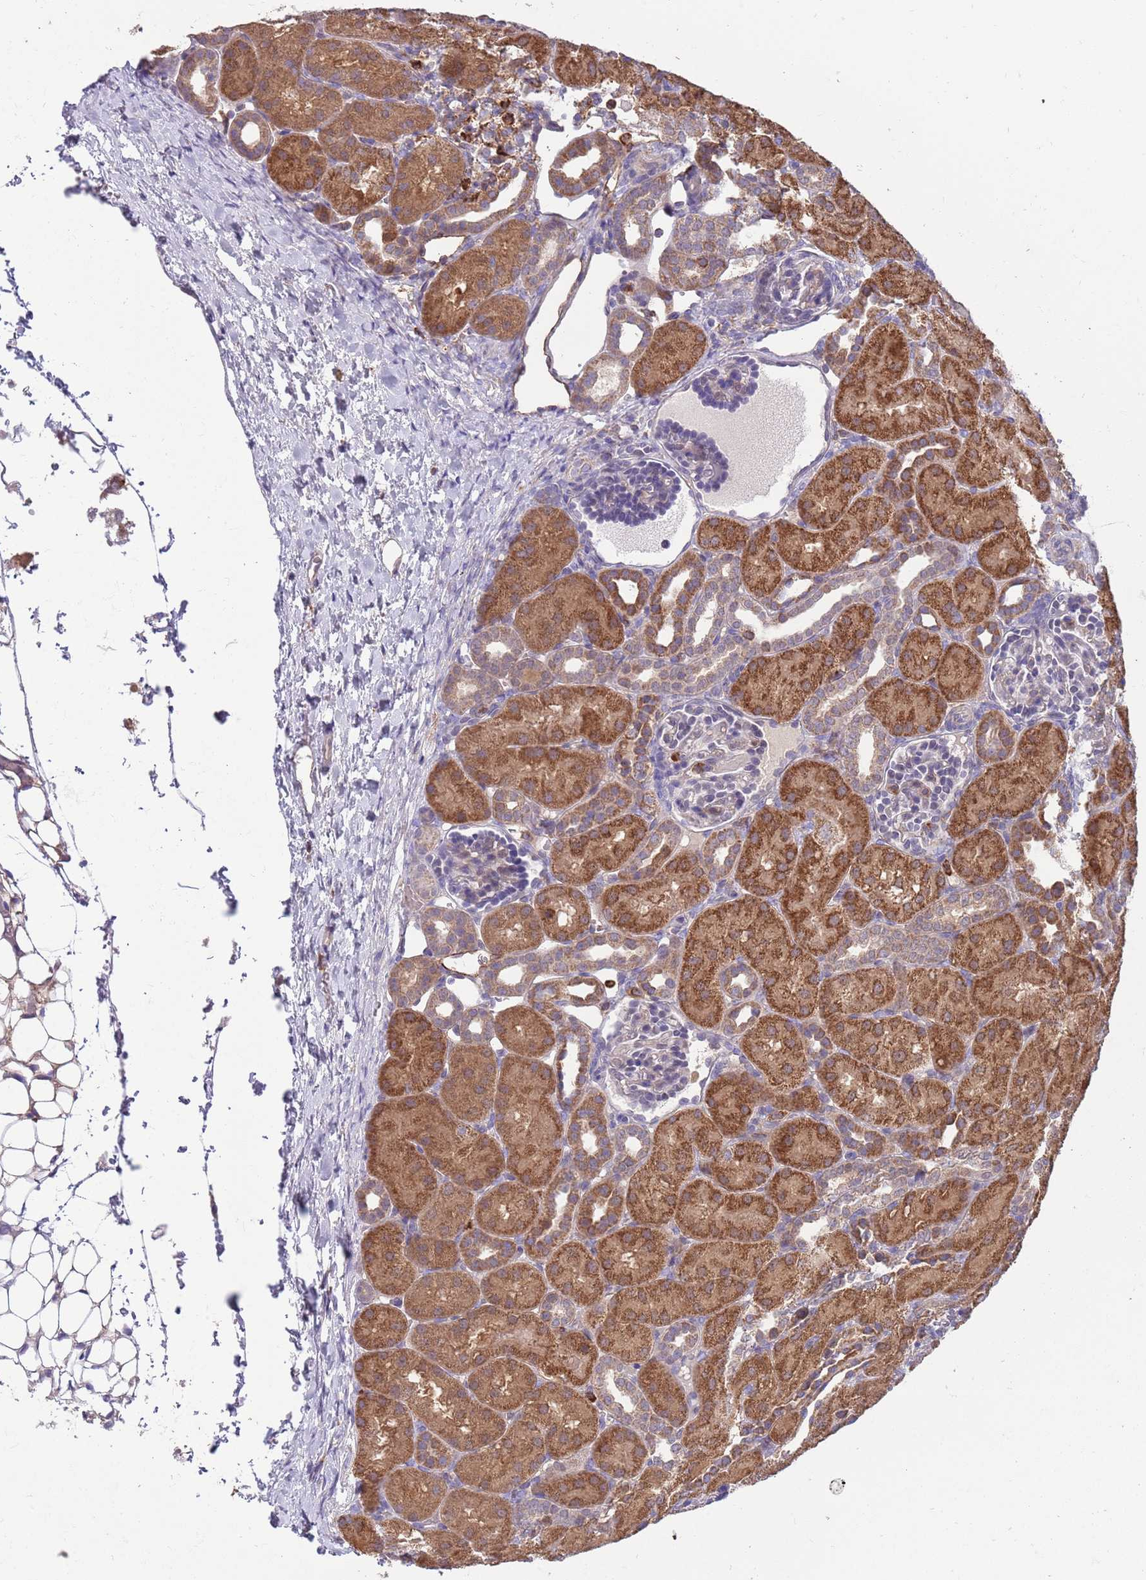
{"staining": {"intensity": "moderate", "quantity": "<25%", "location": "nuclear"}, "tissue": "kidney", "cell_type": "Cells in glomeruli", "image_type": "normal", "snomed": [{"axis": "morphology", "description": "Normal tissue, NOS"}, {"axis": "topography", "description": "Kidney"}], "caption": "Human kidney stained with a brown dye displays moderate nuclear positive expression in about <25% of cells in glomeruli.", "gene": "DDT", "patient": {"sex": "male", "age": 1}}